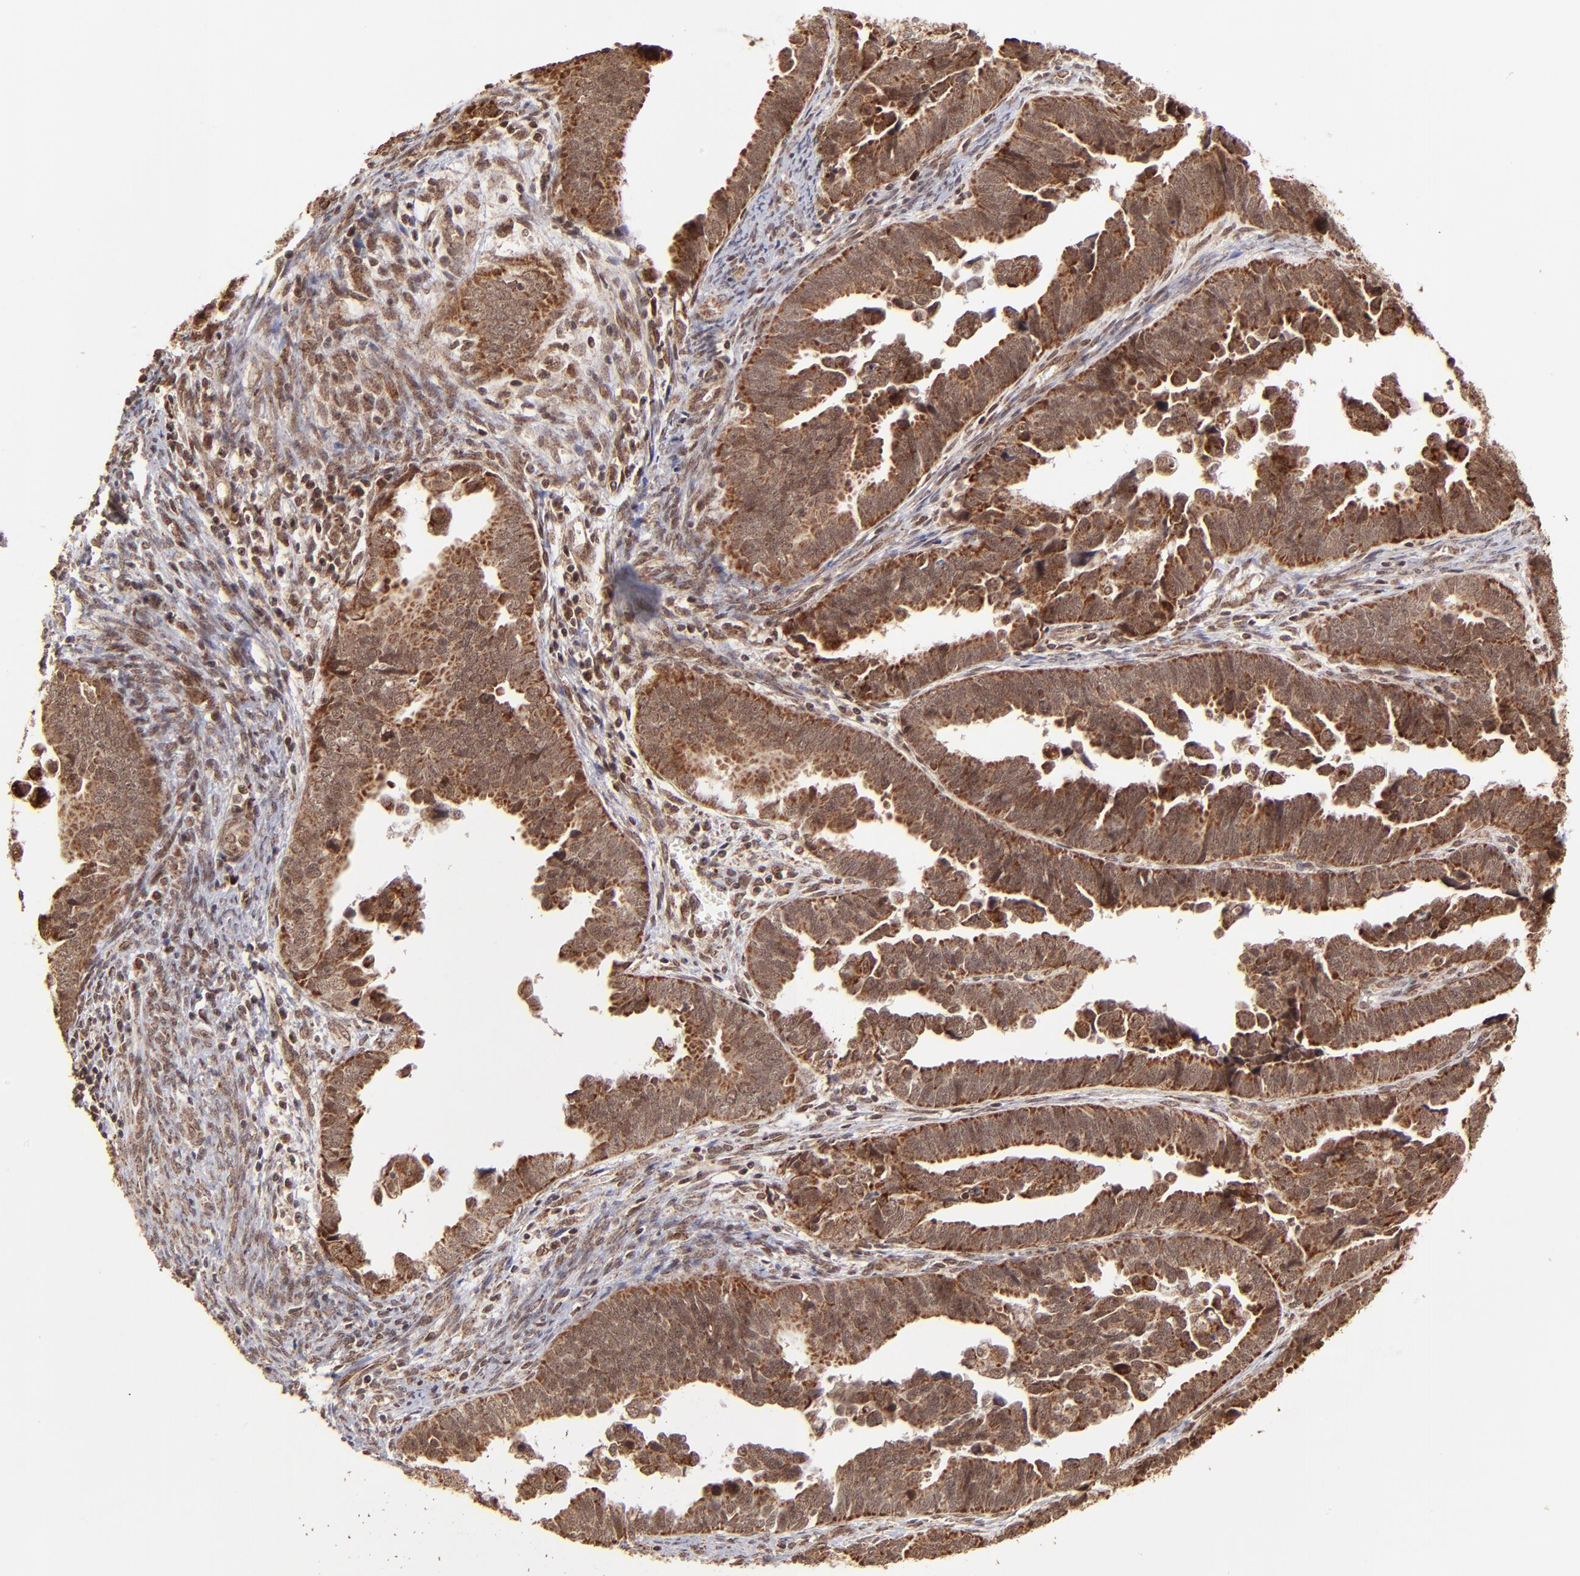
{"staining": {"intensity": "strong", "quantity": ">75%", "location": "cytoplasmic/membranous"}, "tissue": "endometrial cancer", "cell_type": "Tumor cells", "image_type": "cancer", "snomed": [{"axis": "morphology", "description": "Adenocarcinoma, NOS"}, {"axis": "topography", "description": "Endometrium"}], "caption": "A brown stain labels strong cytoplasmic/membranous positivity of a protein in adenocarcinoma (endometrial) tumor cells.", "gene": "MED15", "patient": {"sex": "female", "age": 75}}